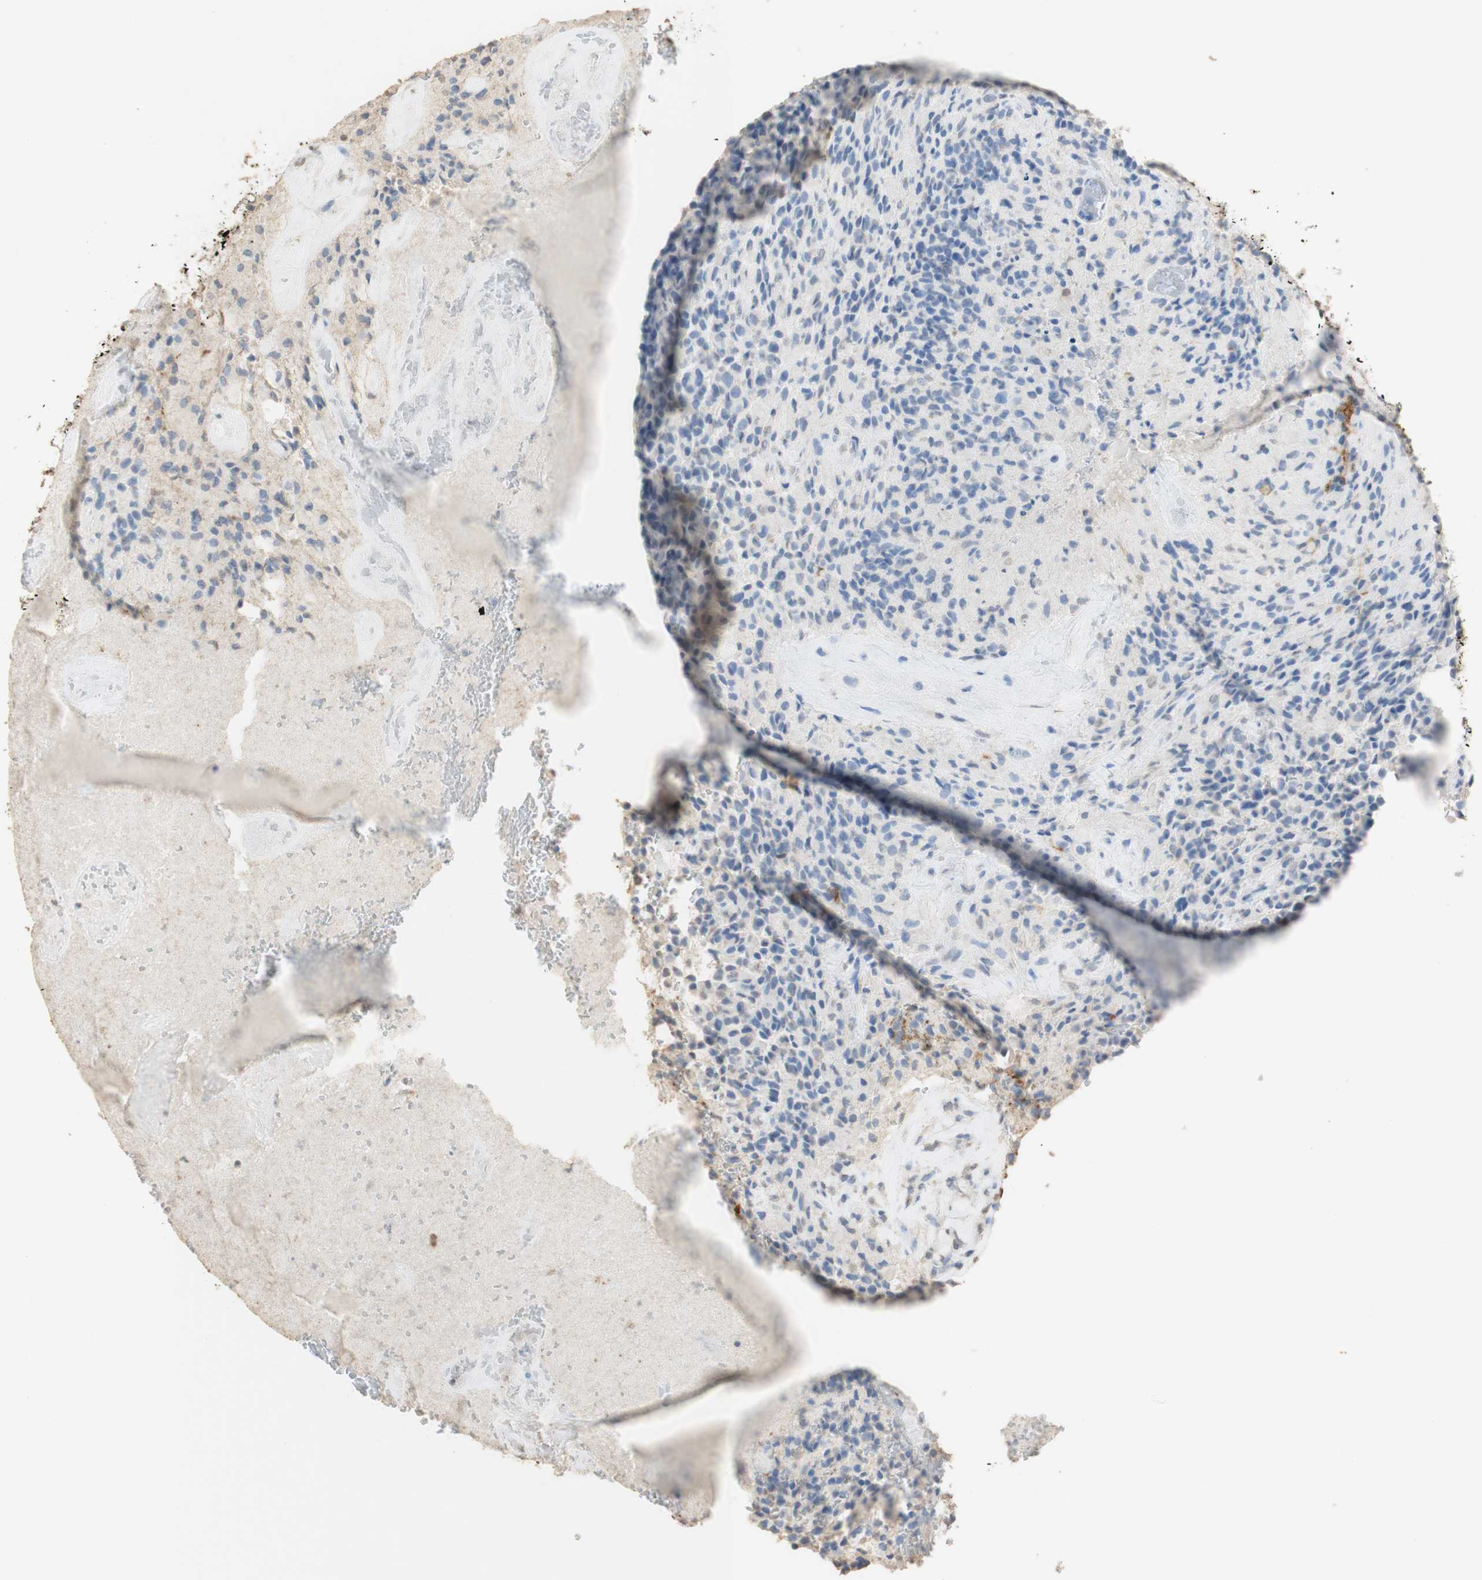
{"staining": {"intensity": "negative", "quantity": "none", "location": "none"}, "tissue": "glioma", "cell_type": "Tumor cells", "image_type": "cancer", "snomed": [{"axis": "morphology", "description": "Glioma, malignant, High grade"}, {"axis": "topography", "description": "Brain"}], "caption": "Micrograph shows no protein staining in tumor cells of glioma tissue.", "gene": "L1CAM", "patient": {"sex": "male", "age": 71}}